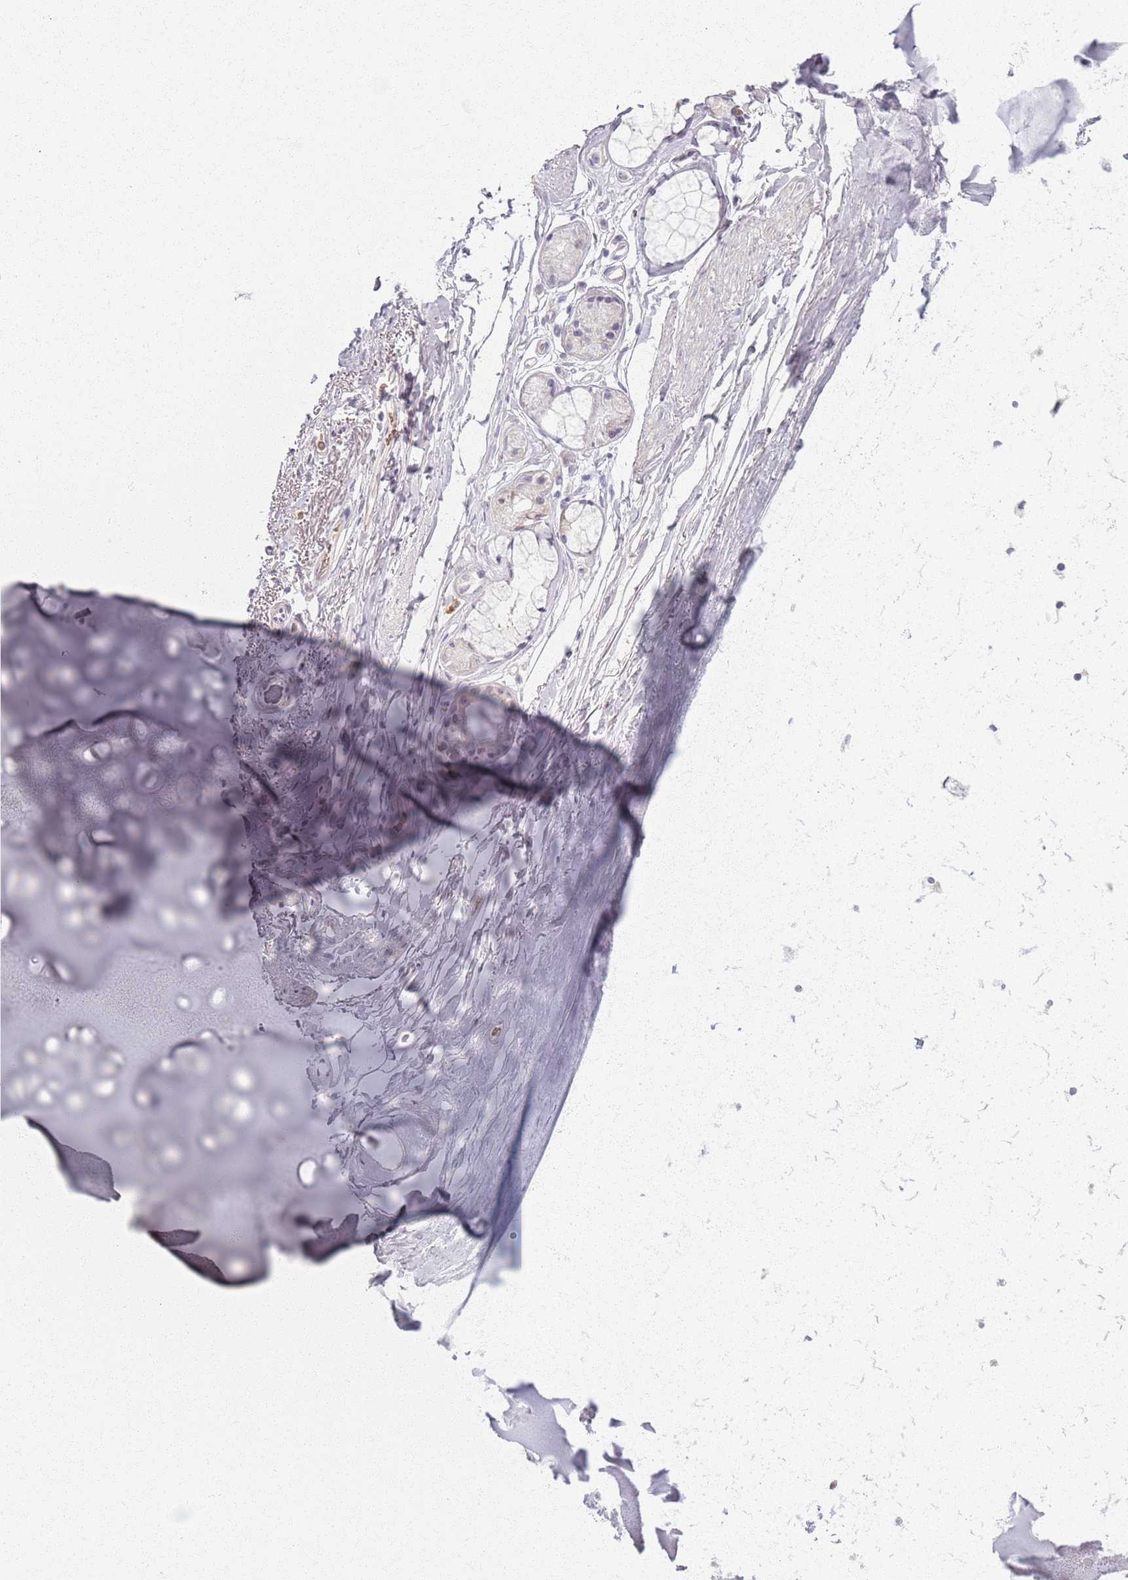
{"staining": {"intensity": "negative", "quantity": "none", "location": "none"}, "tissue": "adipose tissue", "cell_type": "Adipocytes", "image_type": "normal", "snomed": [{"axis": "morphology", "description": "Normal tissue, NOS"}, {"axis": "topography", "description": "Lymph node"}, {"axis": "topography", "description": "Bronchus"}], "caption": "Adipose tissue was stained to show a protein in brown. There is no significant expression in adipocytes. (DAB (3,3'-diaminobenzidine) immunohistochemistry (IHC) with hematoxylin counter stain).", "gene": "CRIPT", "patient": {"sex": "male", "age": 63}}